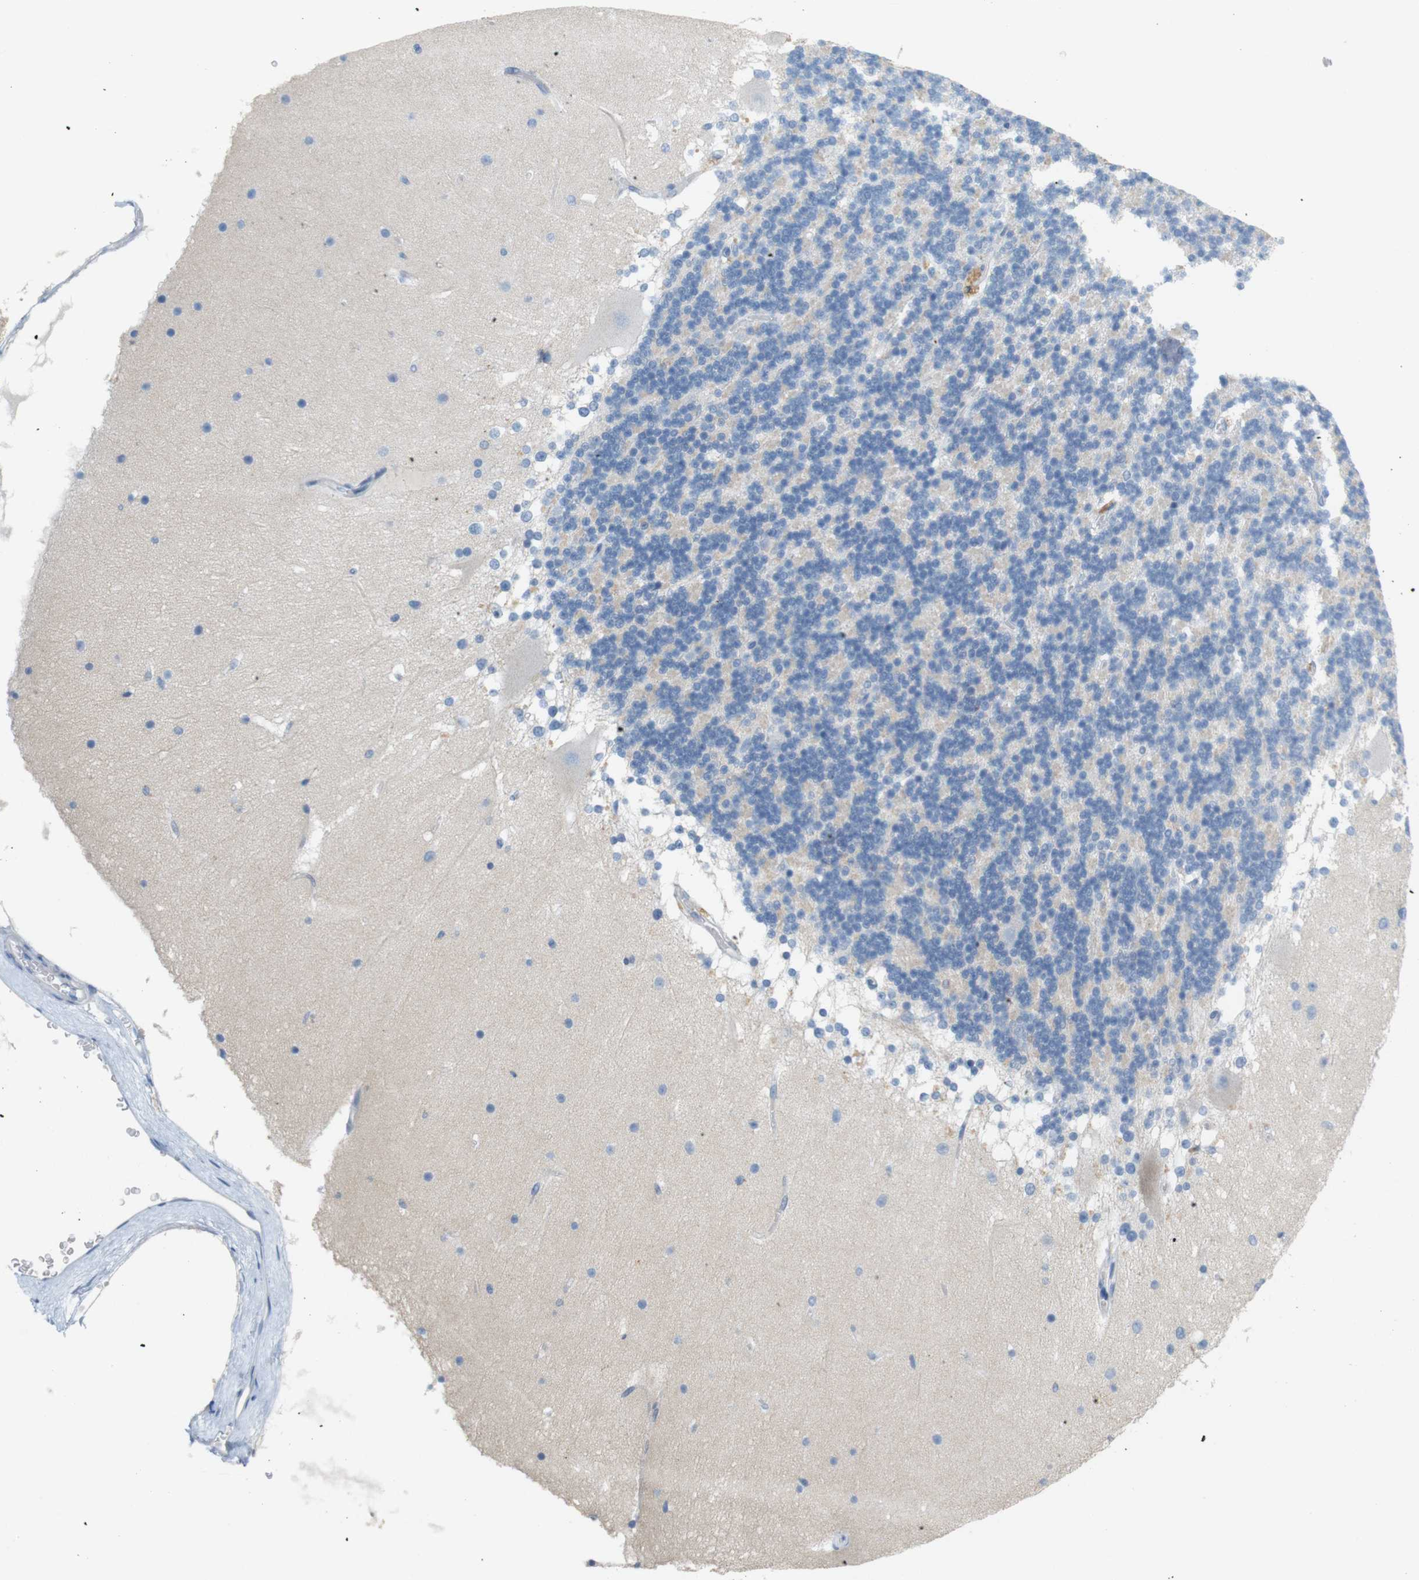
{"staining": {"intensity": "negative", "quantity": "none", "location": "none"}, "tissue": "cerebellum", "cell_type": "Cells in granular layer", "image_type": "normal", "snomed": [{"axis": "morphology", "description": "Normal tissue, NOS"}, {"axis": "topography", "description": "Cerebellum"}], "caption": "Immunohistochemistry of unremarkable cerebellum shows no positivity in cells in granular layer. Brightfield microscopy of immunohistochemistry (IHC) stained with DAB (3,3'-diaminobenzidine) (brown) and hematoxylin (blue), captured at high magnification.", "gene": "LRRK2", "patient": {"sex": "female", "age": 19}}